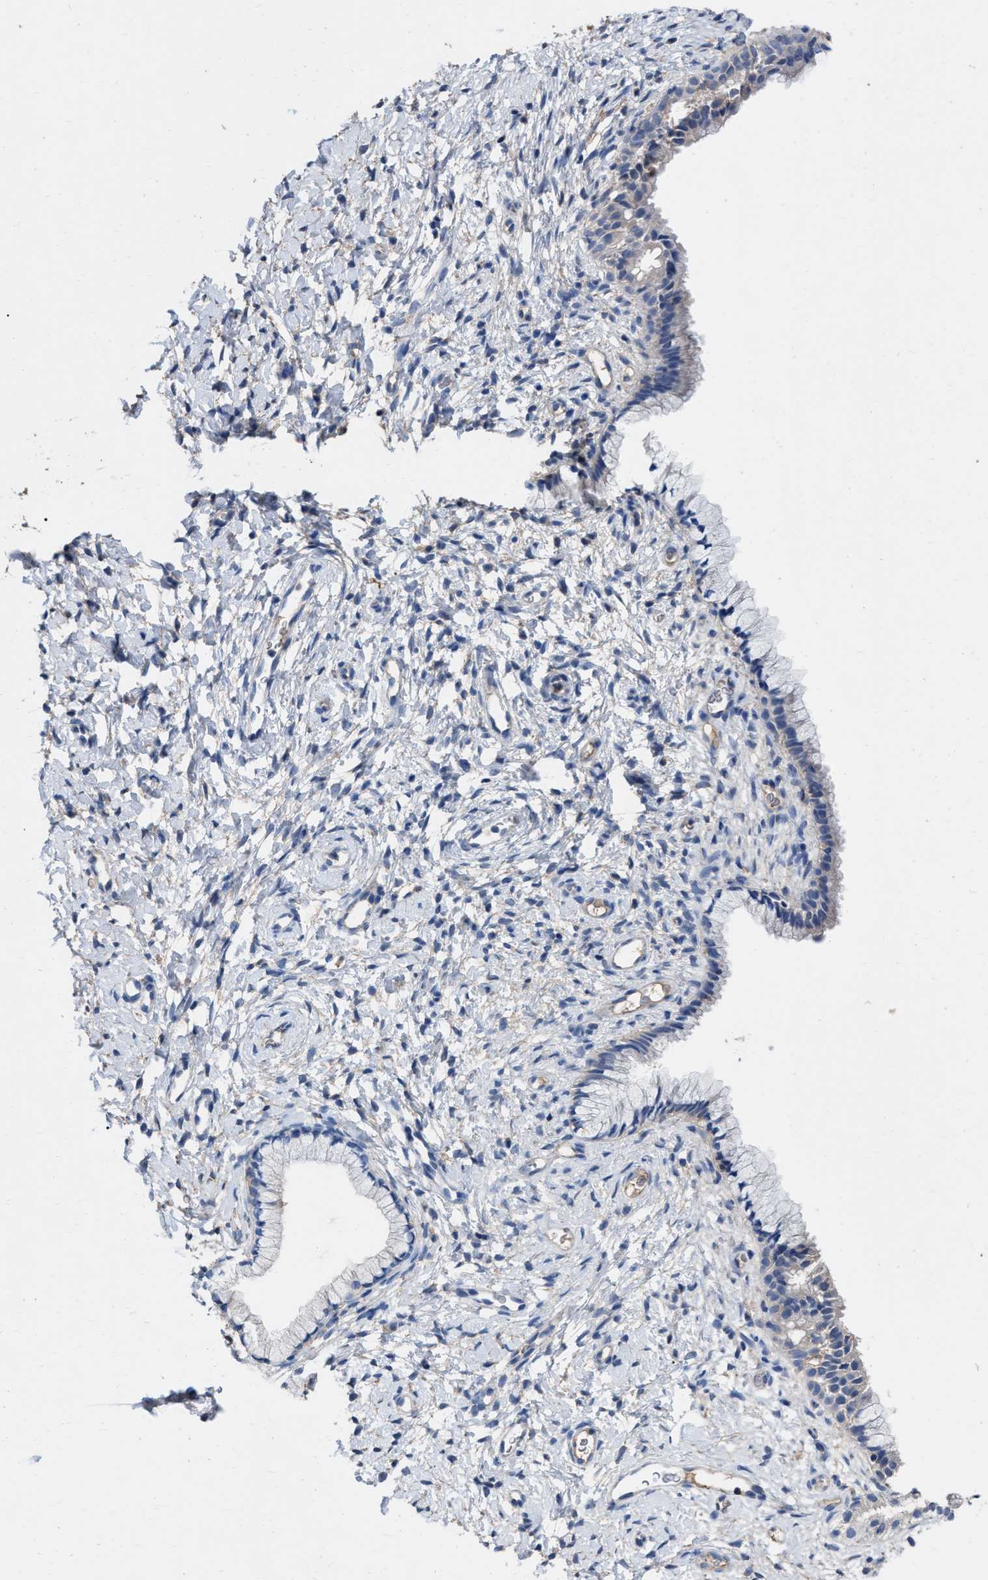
{"staining": {"intensity": "negative", "quantity": "none", "location": "none"}, "tissue": "cervix", "cell_type": "Glandular cells", "image_type": "normal", "snomed": [{"axis": "morphology", "description": "Normal tissue, NOS"}, {"axis": "topography", "description": "Cervix"}], "caption": "Glandular cells show no significant staining in unremarkable cervix. Brightfield microscopy of immunohistochemistry (IHC) stained with DAB (brown) and hematoxylin (blue), captured at high magnification.", "gene": "GPR179", "patient": {"sex": "female", "age": 72}}